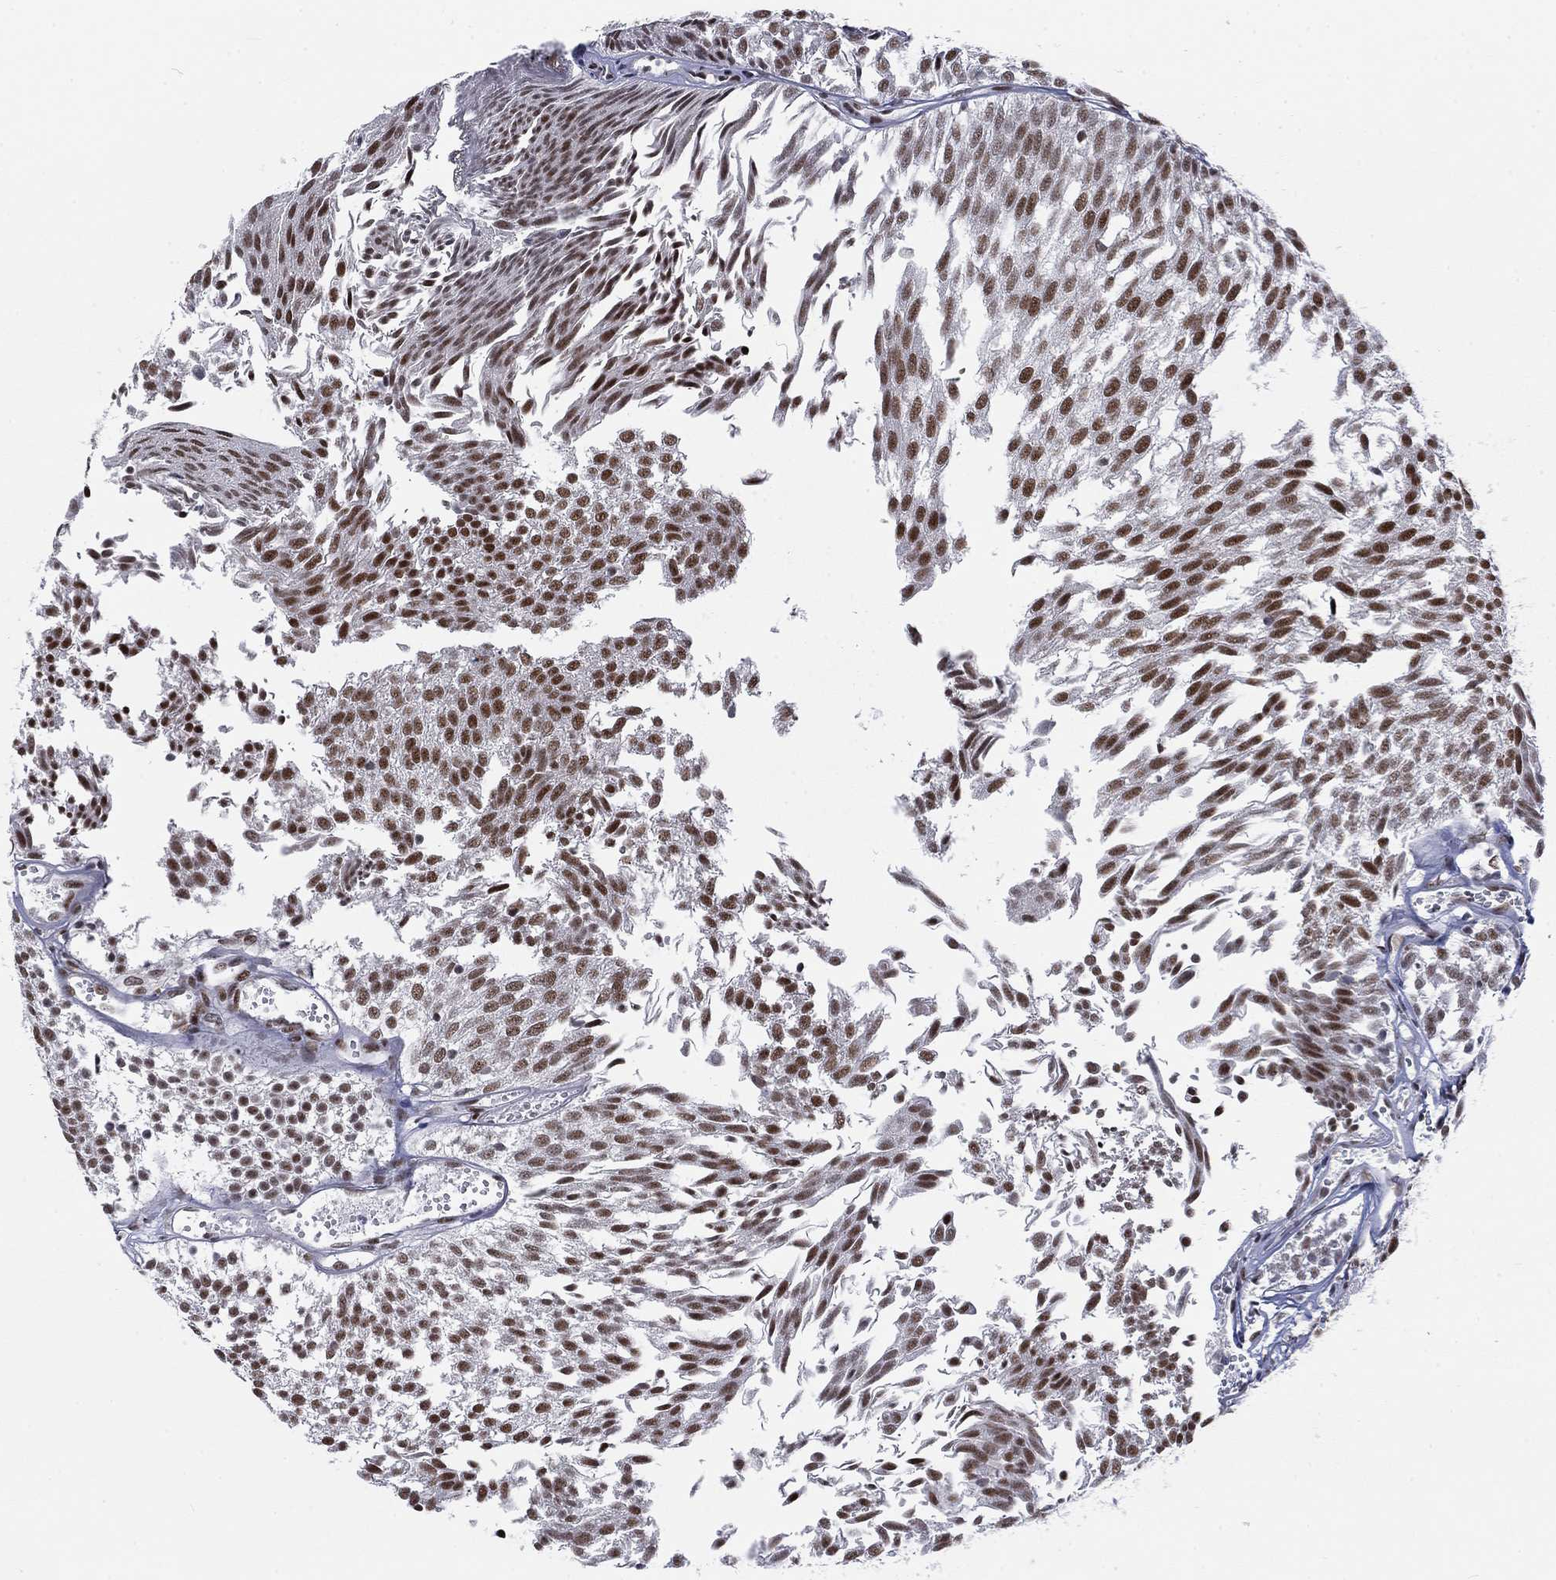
{"staining": {"intensity": "strong", "quantity": "25%-75%", "location": "nuclear"}, "tissue": "urothelial cancer", "cell_type": "Tumor cells", "image_type": "cancer", "snomed": [{"axis": "morphology", "description": "Urothelial carcinoma, Low grade"}, {"axis": "topography", "description": "Urinary bladder"}], "caption": "Protein expression analysis of urothelial cancer demonstrates strong nuclear positivity in approximately 25%-75% of tumor cells.", "gene": "FYTTD1", "patient": {"sex": "male", "age": 52}}